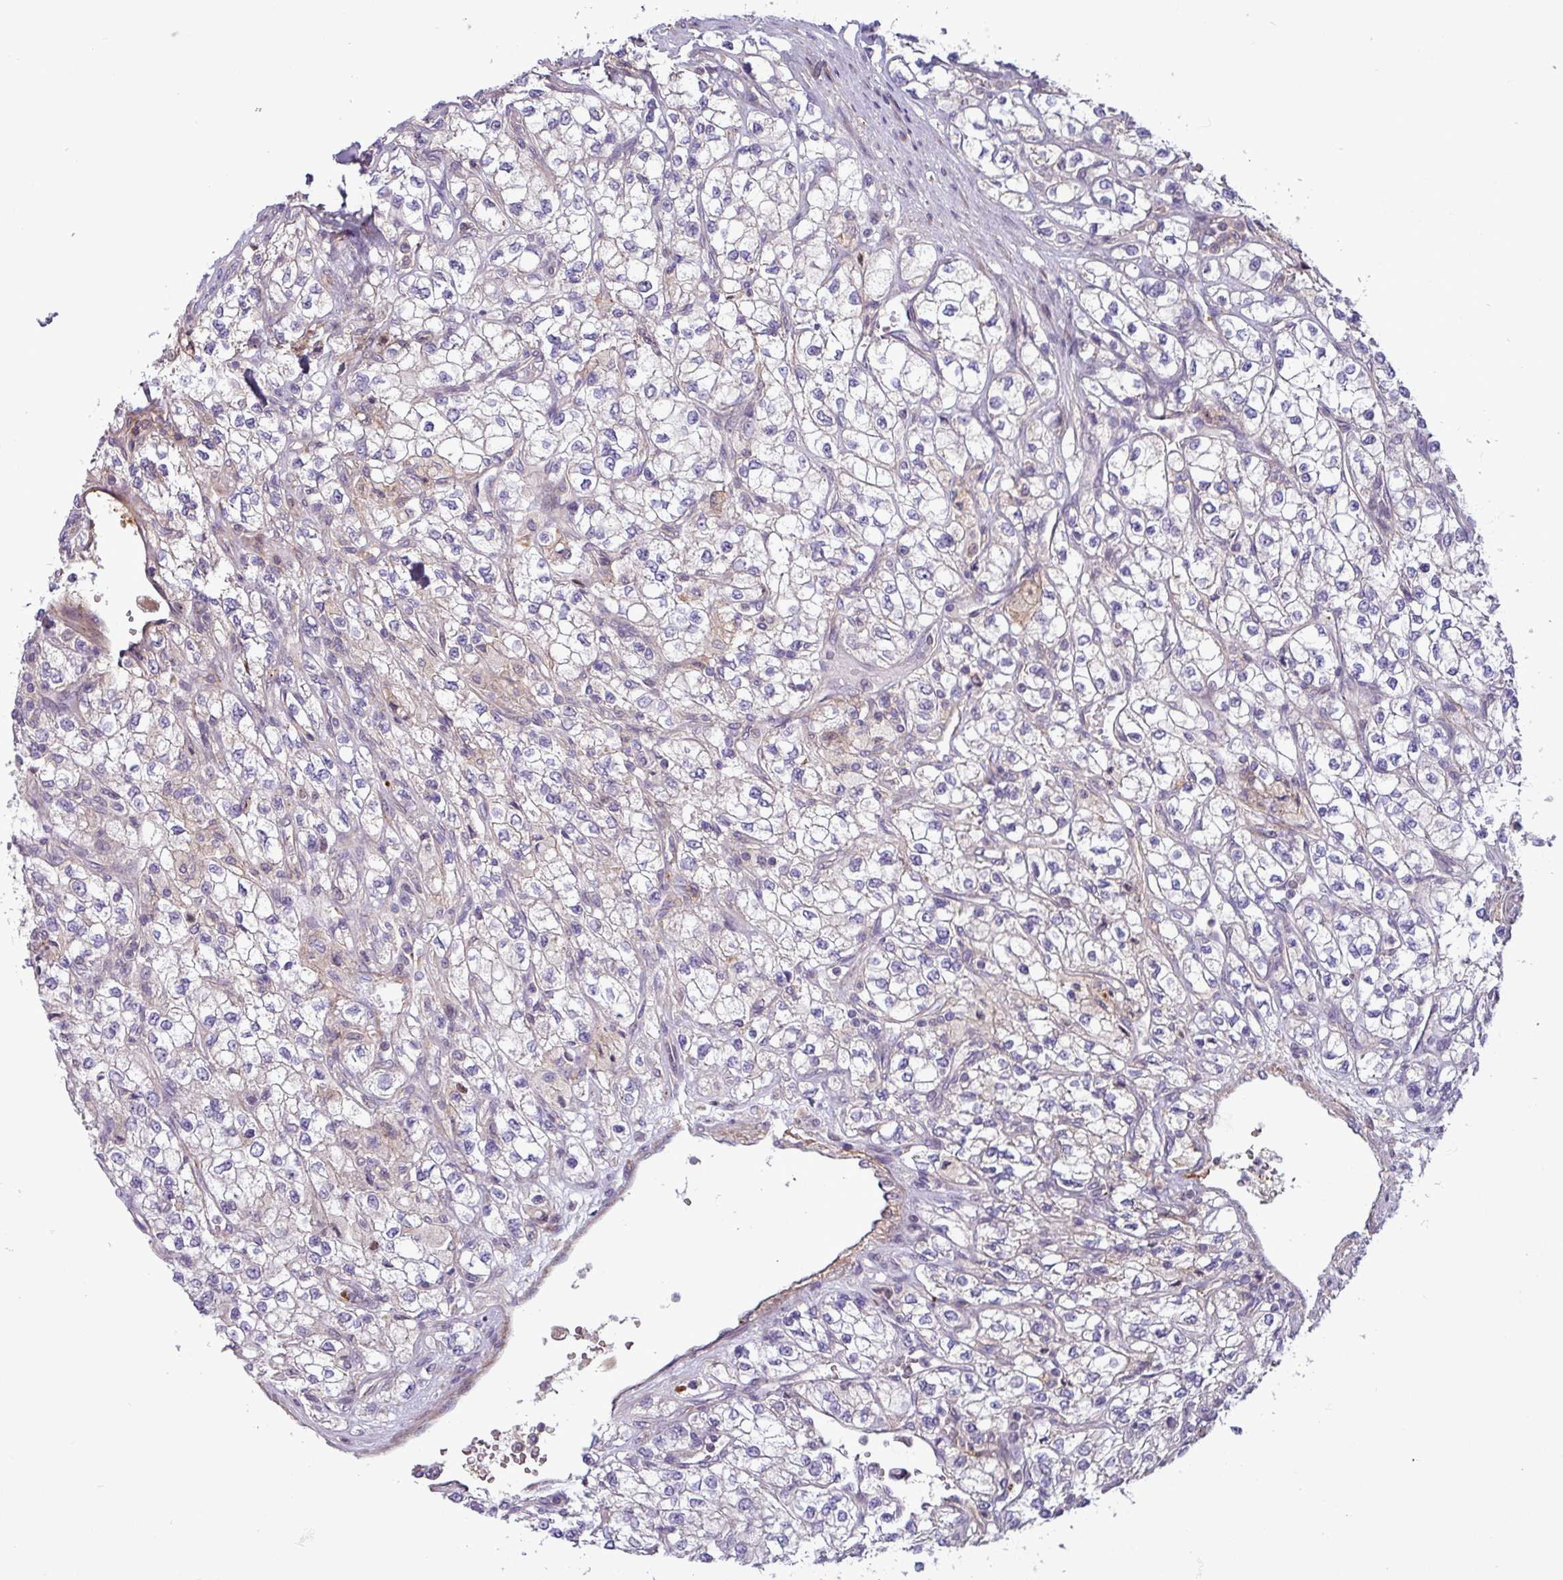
{"staining": {"intensity": "moderate", "quantity": "25%-75%", "location": "cytoplasmic/membranous"}, "tissue": "renal cancer", "cell_type": "Tumor cells", "image_type": "cancer", "snomed": [{"axis": "morphology", "description": "Adenocarcinoma, NOS"}, {"axis": "topography", "description": "Kidney"}], "caption": "IHC of adenocarcinoma (renal) displays medium levels of moderate cytoplasmic/membranous positivity in approximately 25%-75% of tumor cells. Using DAB (3,3'-diaminobenzidine) (brown) and hematoxylin (blue) stains, captured at high magnification using brightfield microscopy.", "gene": "PCED1A", "patient": {"sex": "male", "age": 80}}